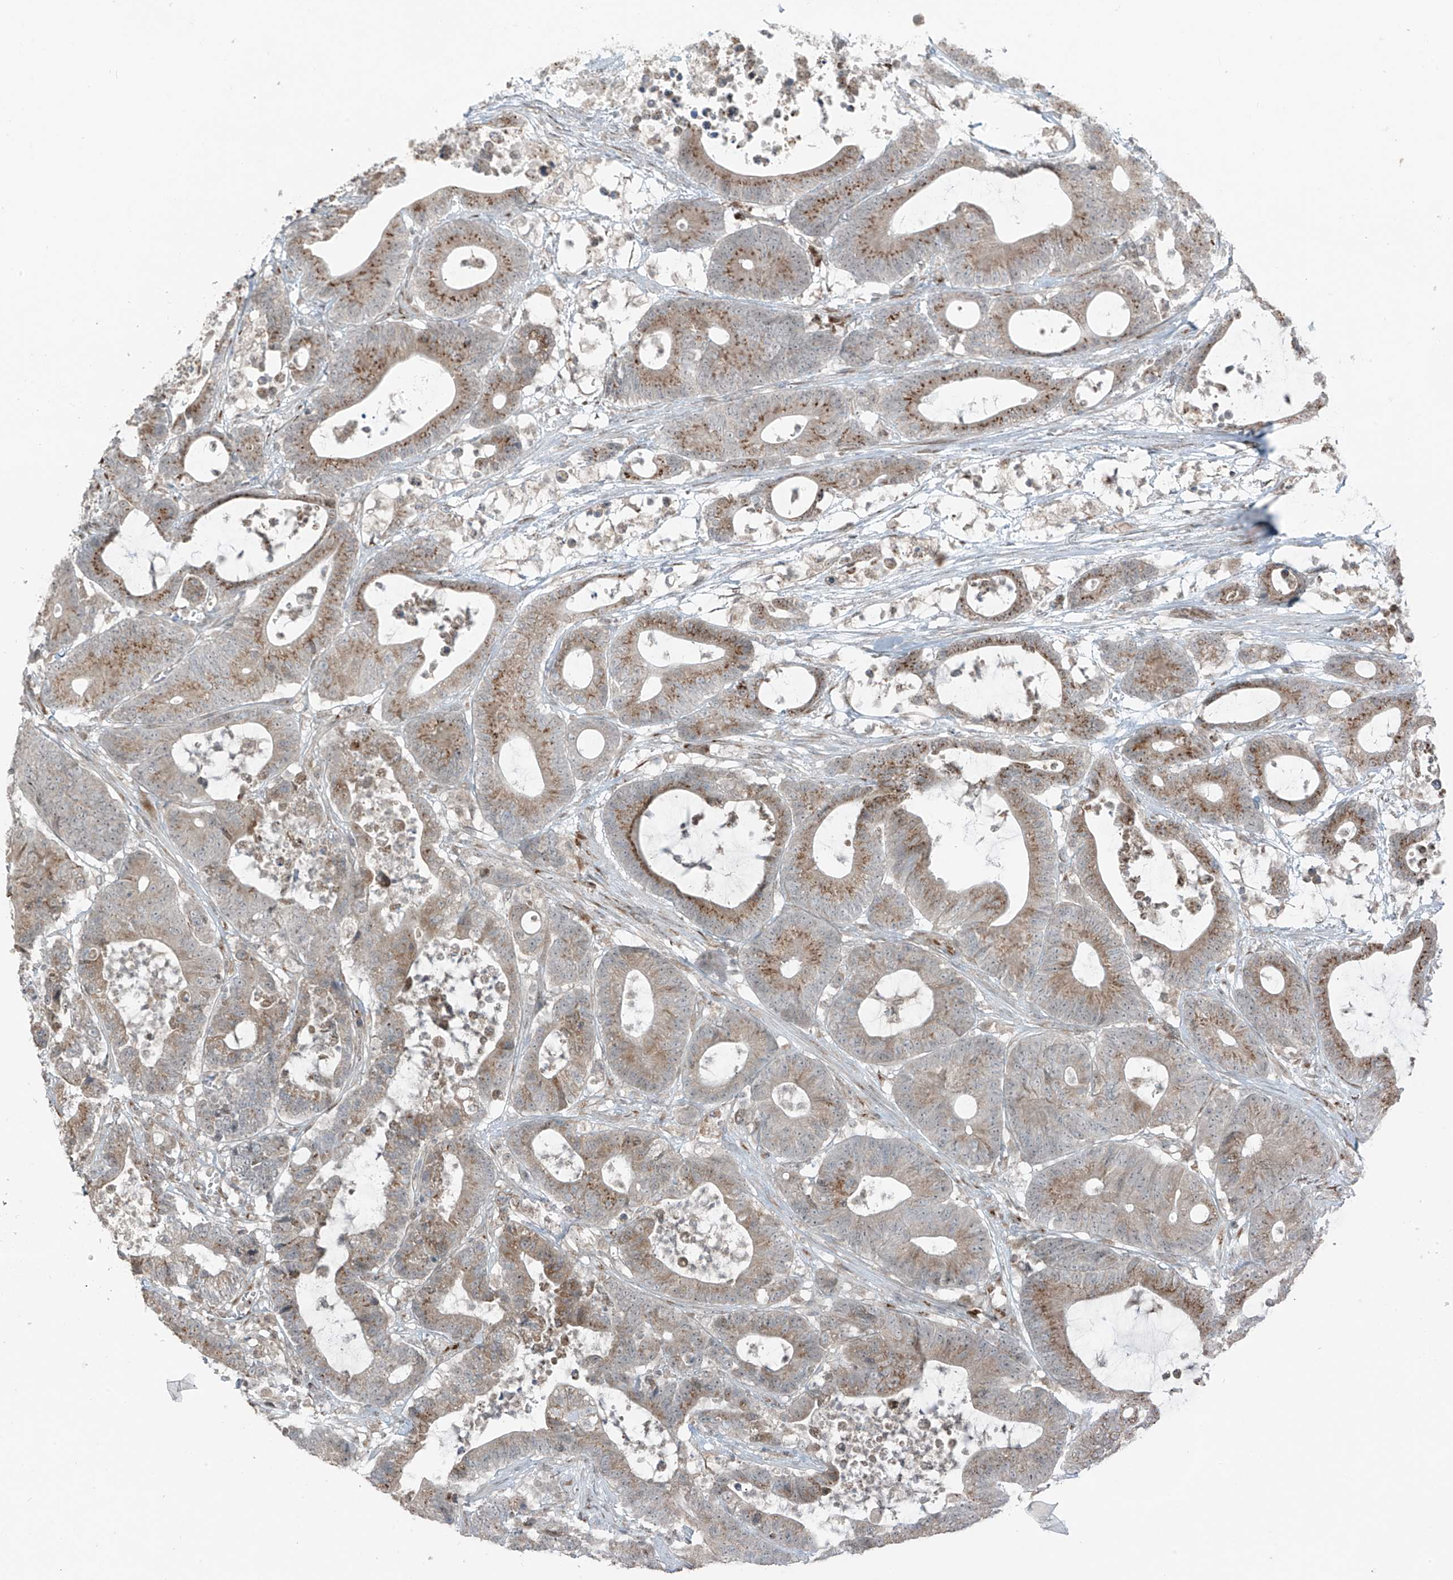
{"staining": {"intensity": "moderate", "quantity": ">75%", "location": "cytoplasmic/membranous"}, "tissue": "colorectal cancer", "cell_type": "Tumor cells", "image_type": "cancer", "snomed": [{"axis": "morphology", "description": "Adenocarcinoma, NOS"}, {"axis": "topography", "description": "Colon"}], "caption": "Human colorectal adenocarcinoma stained with a brown dye demonstrates moderate cytoplasmic/membranous positive expression in about >75% of tumor cells.", "gene": "ERLEC1", "patient": {"sex": "female", "age": 84}}